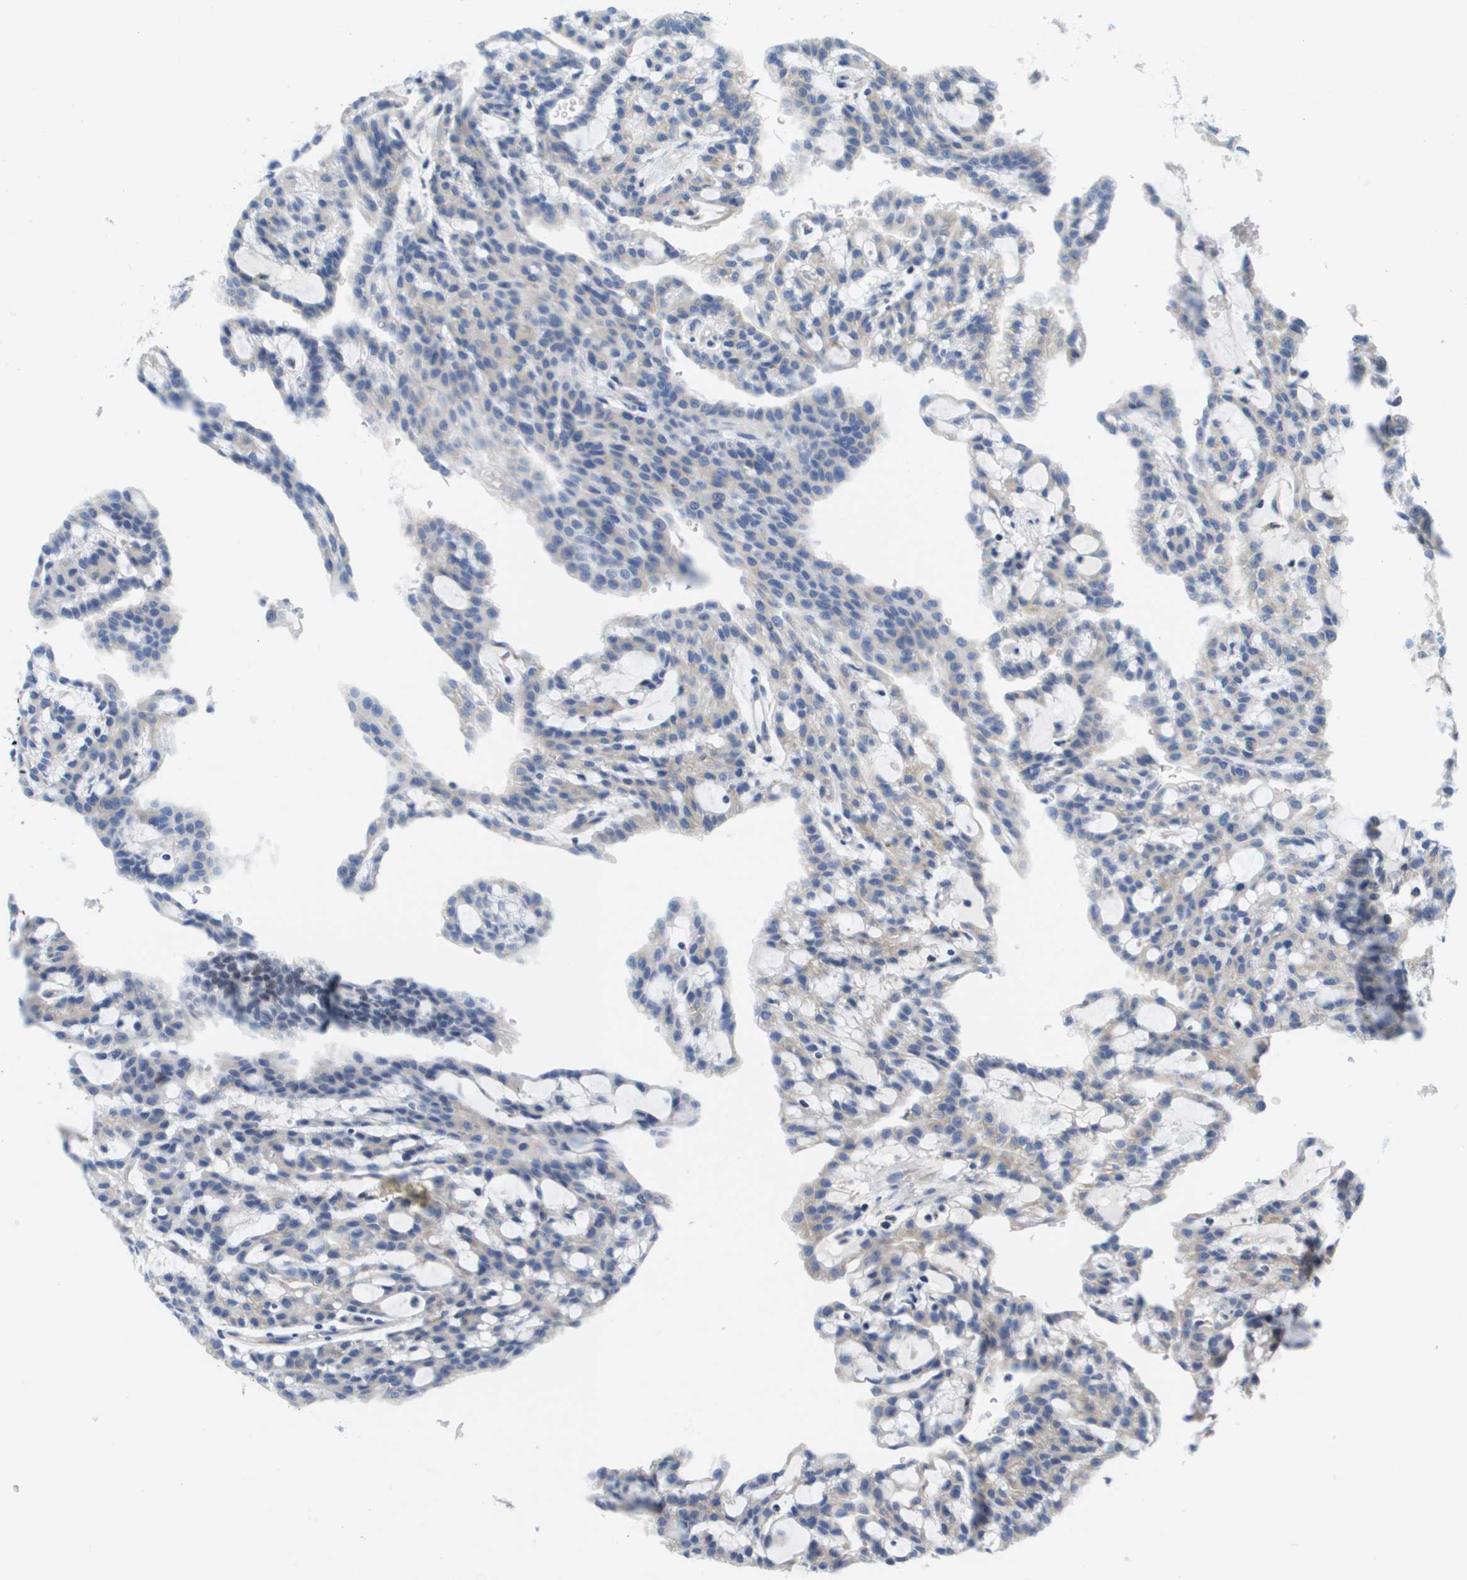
{"staining": {"intensity": "negative", "quantity": "none", "location": "none"}, "tissue": "renal cancer", "cell_type": "Tumor cells", "image_type": "cancer", "snomed": [{"axis": "morphology", "description": "Adenocarcinoma, NOS"}, {"axis": "topography", "description": "Kidney"}], "caption": "DAB (3,3'-diaminobenzidine) immunohistochemical staining of human adenocarcinoma (renal) exhibits no significant expression in tumor cells.", "gene": "PTDSS1", "patient": {"sex": "male", "age": 63}}